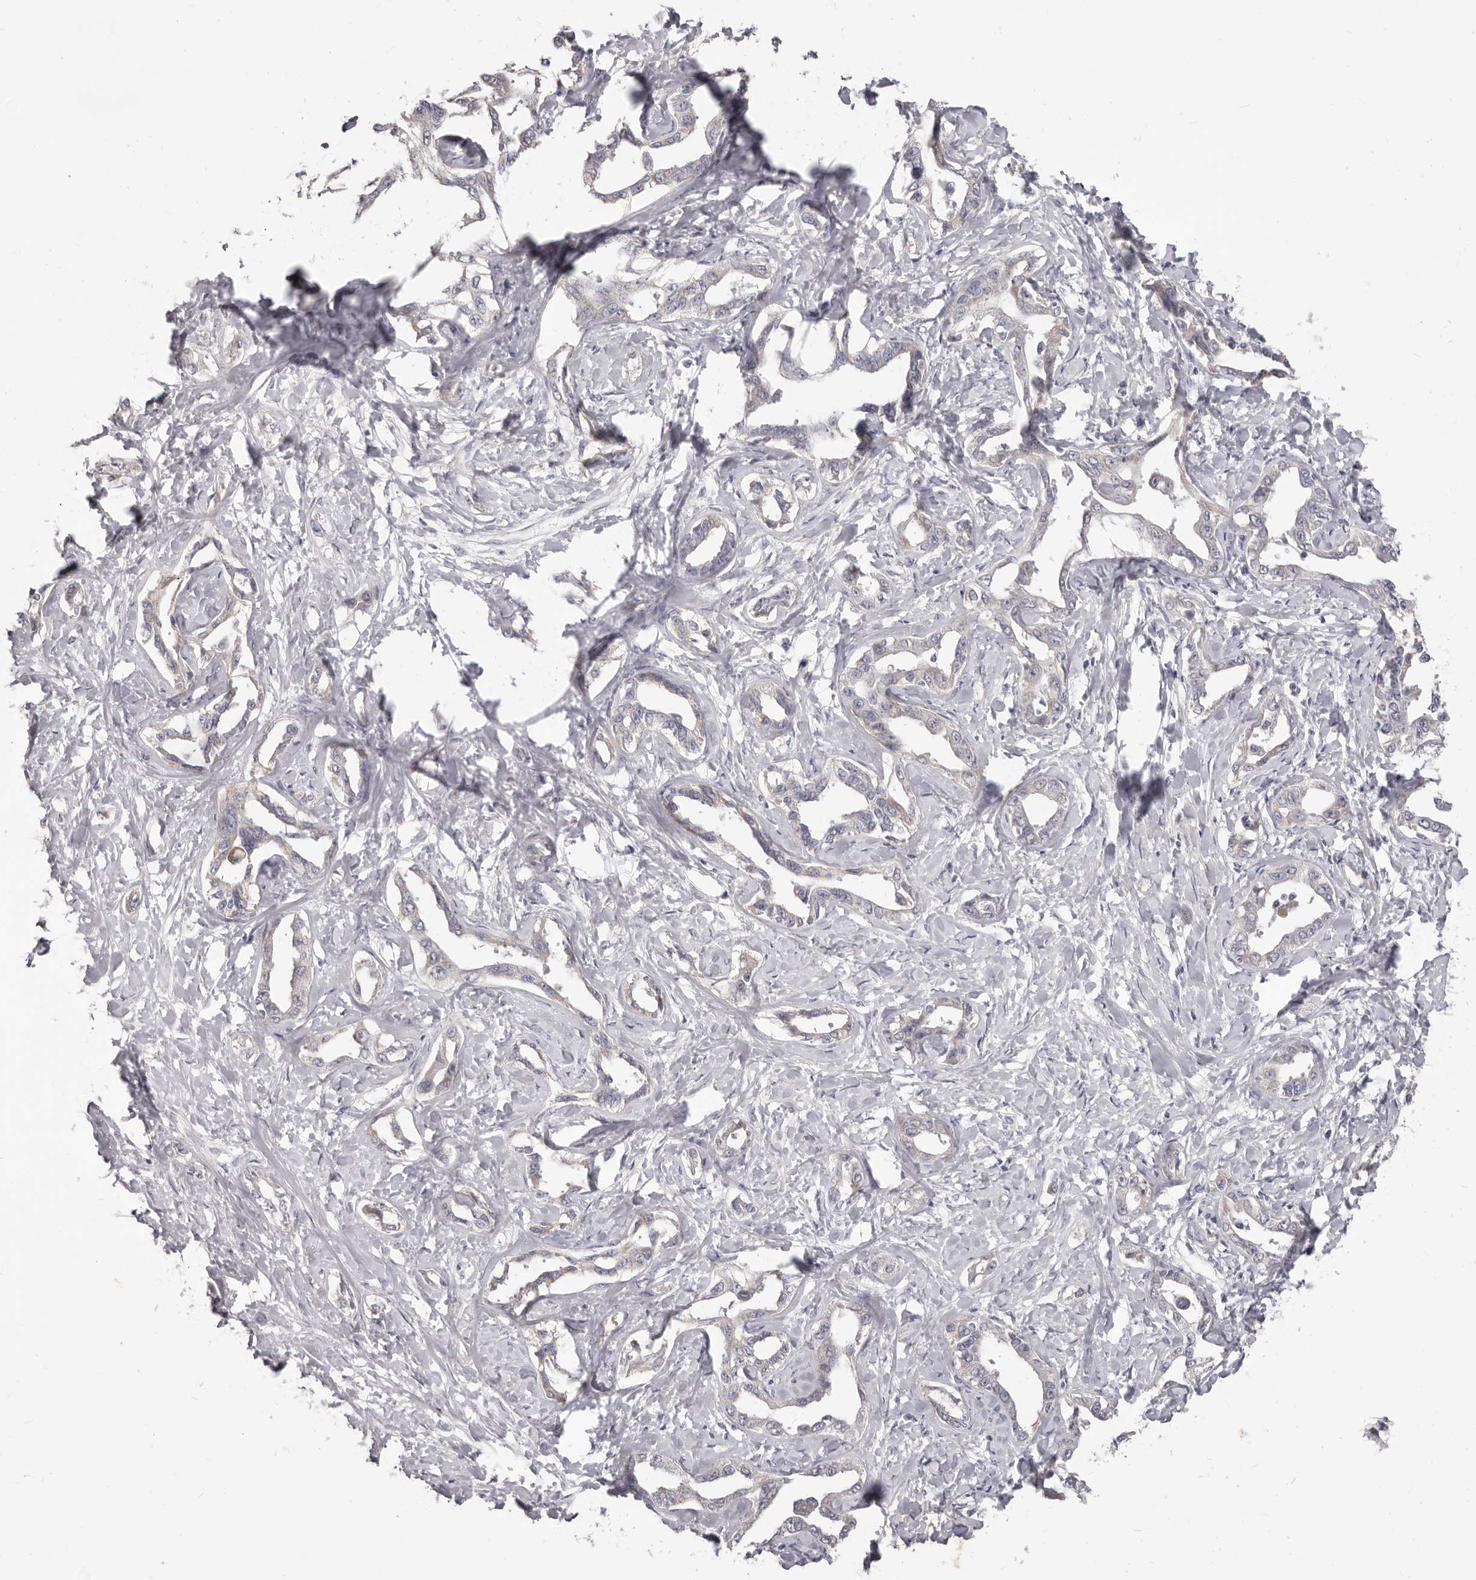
{"staining": {"intensity": "moderate", "quantity": "<25%", "location": "cytoplasmic/membranous"}, "tissue": "liver cancer", "cell_type": "Tumor cells", "image_type": "cancer", "snomed": [{"axis": "morphology", "description": "Cholangiocarcinoma"}, {"axis": "topography", "description": "Liver"}], "caption": "Cholangiocarcinoma (liver) tissue shows moderate cytoplasmic/membranous positivity in about <25% of tumor cells, visualized by immunohistochemistry.", "gene": "PRMT2", "patient": {"sex": "male", "age": 59}}